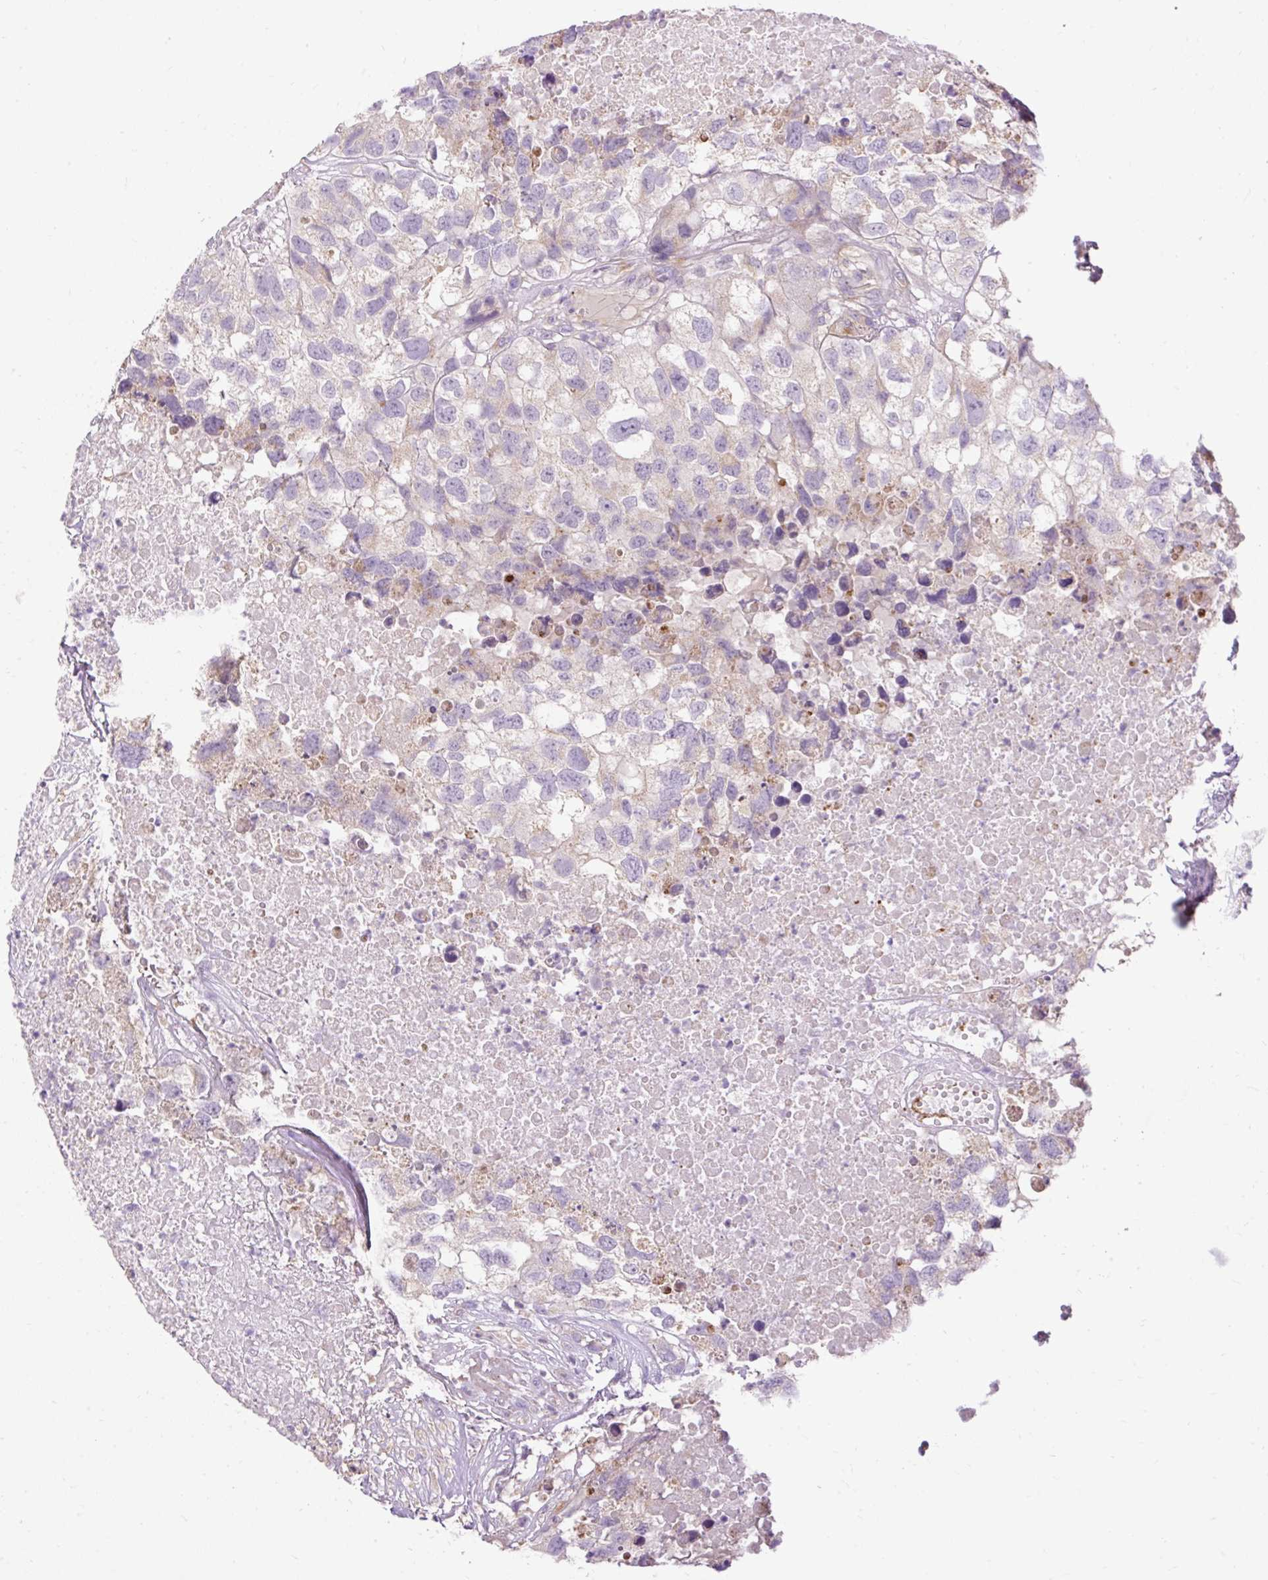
{"staining": {"intensity": "negative", "quantity": "none", "location": "none"}, "tissue": "testis cancer", "cell_type": "Tumor cells", "image_type": "cancer", "snomed": [{"axis": "morphology", "description": "Carcinoma, Embryonal, NOS"}, {"axis": "topography", "description": "Testis"}], "caption": "This is an immunohistochemistry histopathology image of human testis cancer (embryonal carcinoma). There is no expression in tumor cells.", "gene": "HEXB", "patient": {"sex": "male", "age": 83}}